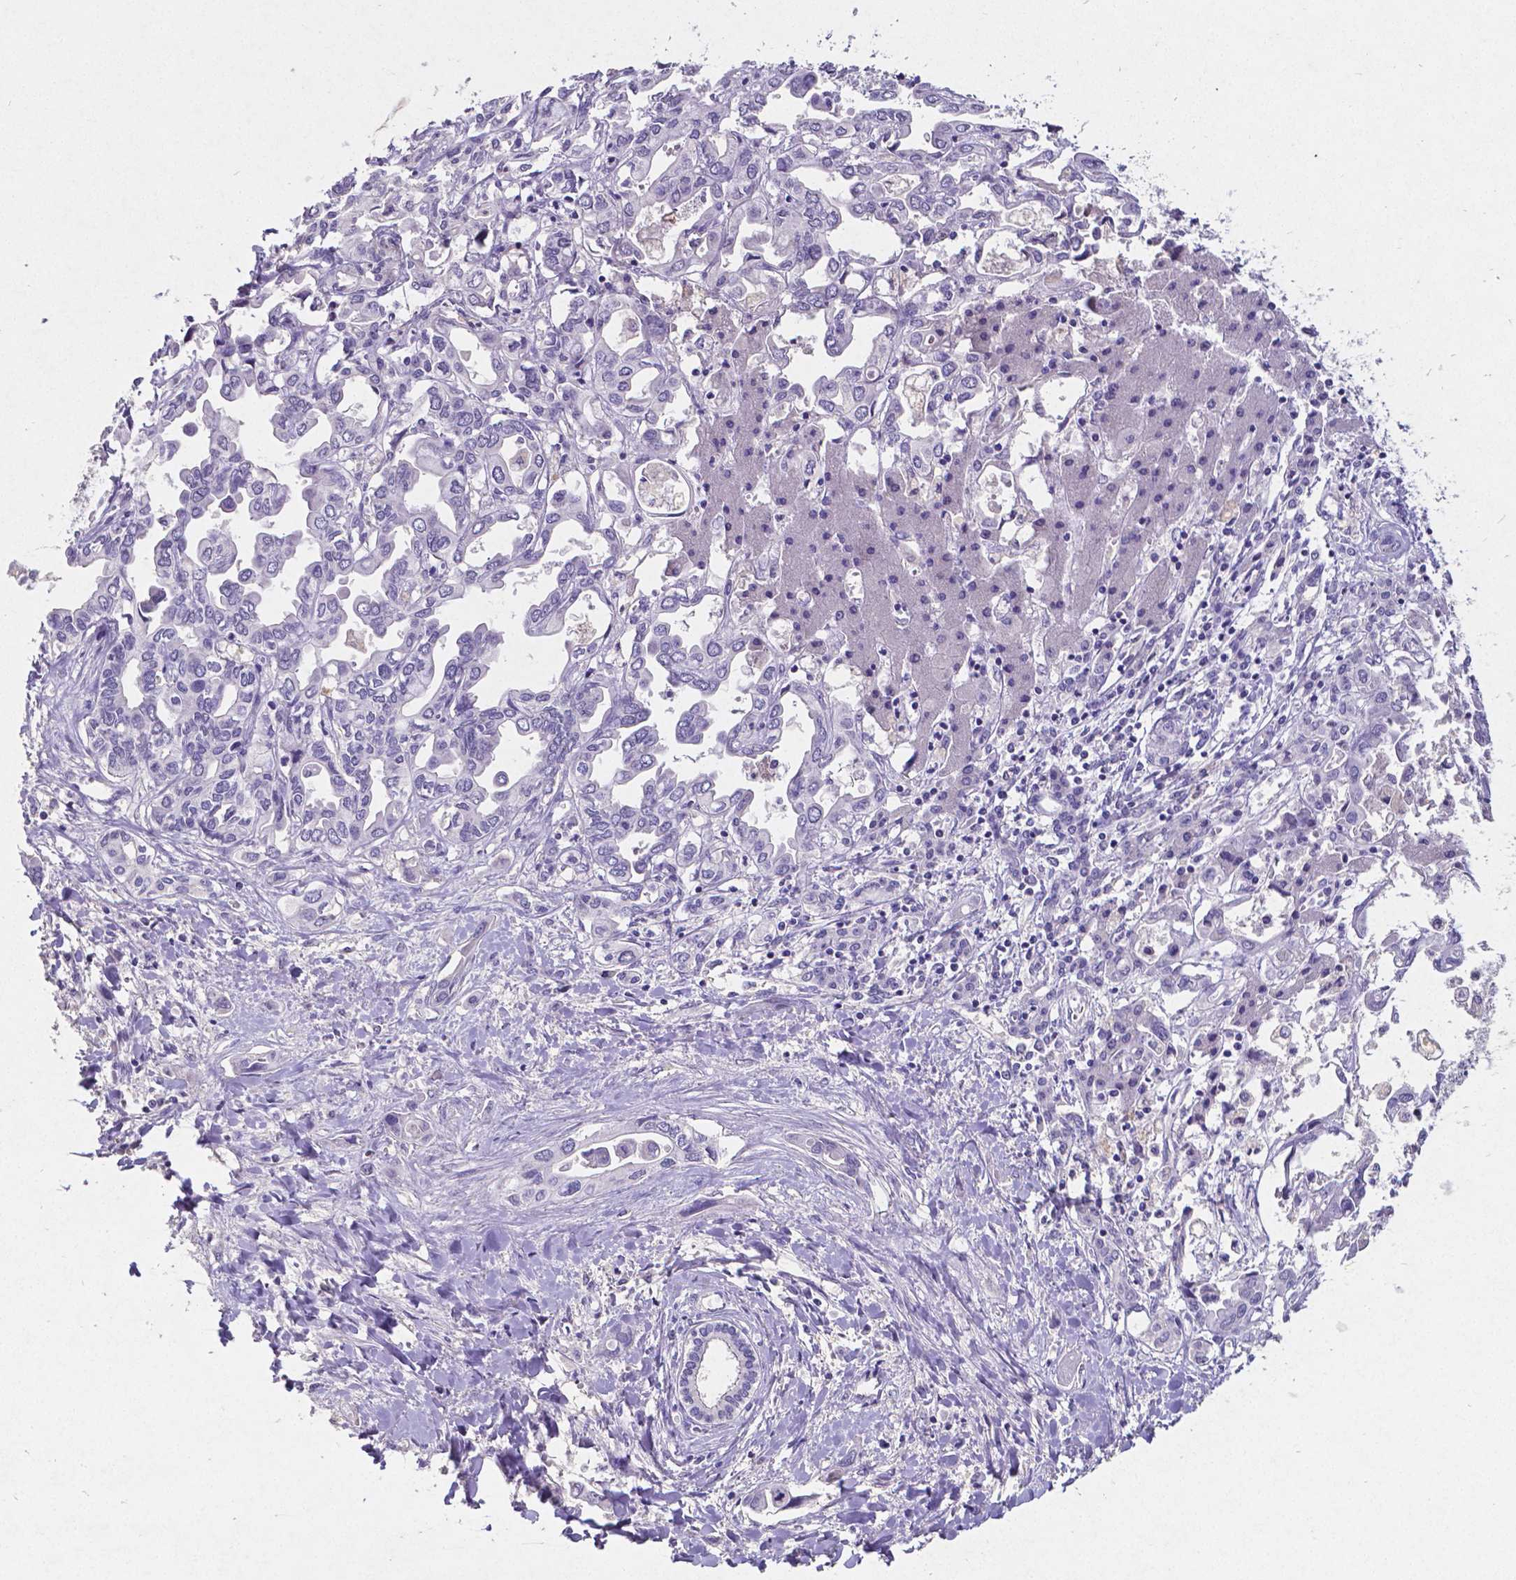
{"staining": {"intensity": "negative", "quantity": "none", "location": "none"}, "tissue": "liver cancer", "cell_type": "Tumor cells", "image_type": "cancer", "snomed": [{"axis": "morphology", "description": "Cholangiocarcinoma"}, {"axis": "topography", "description": "Liver"}], "caption": "An image of cholangiocarcinoma (liver) stained for a protein demonstrates no brown staining in tumor cells.", "gene": "SATB2", "patient": {"sex": "female", "age": 64}}